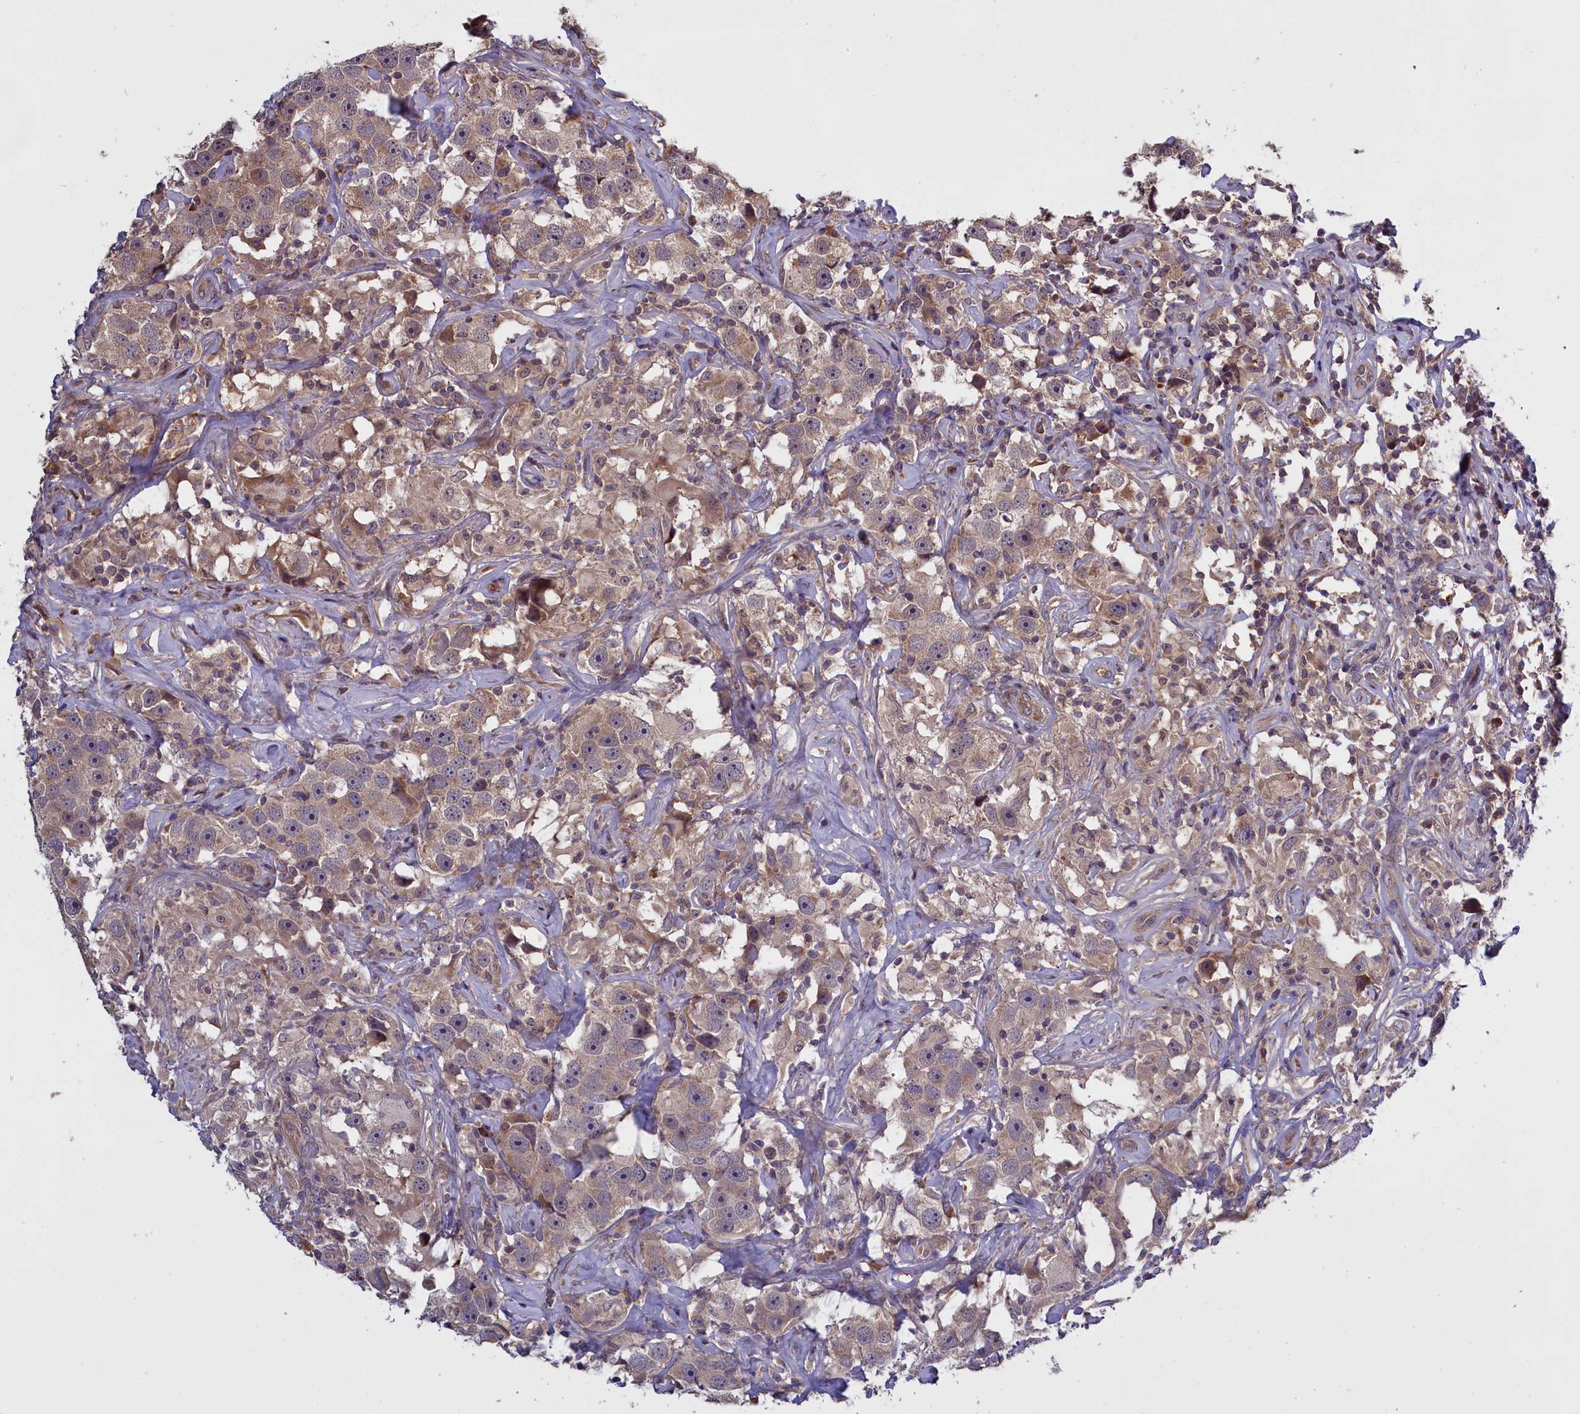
{"staining": {"intensity": "weak", "quantity": ">75%", "location": "cytoplasmic/membranous"}, "tissue": "testis cancer", "cell_type": "Tumor cells", "image_type": "cancer", "snomed": [{"axis": "morphology", "description": "Seminoma, NOS"}, {"axis": "topography", "description": "Testis"}], "caption": "Immunohistochemistry photomicrograph of human testis cancer stained for a protein (brown), which displays low levels of weak cytoplasmic/membranous expression in about >75% of tumor cells.", "gene": "DENND1B", "patient": {"sex": "male", "age": 49}}